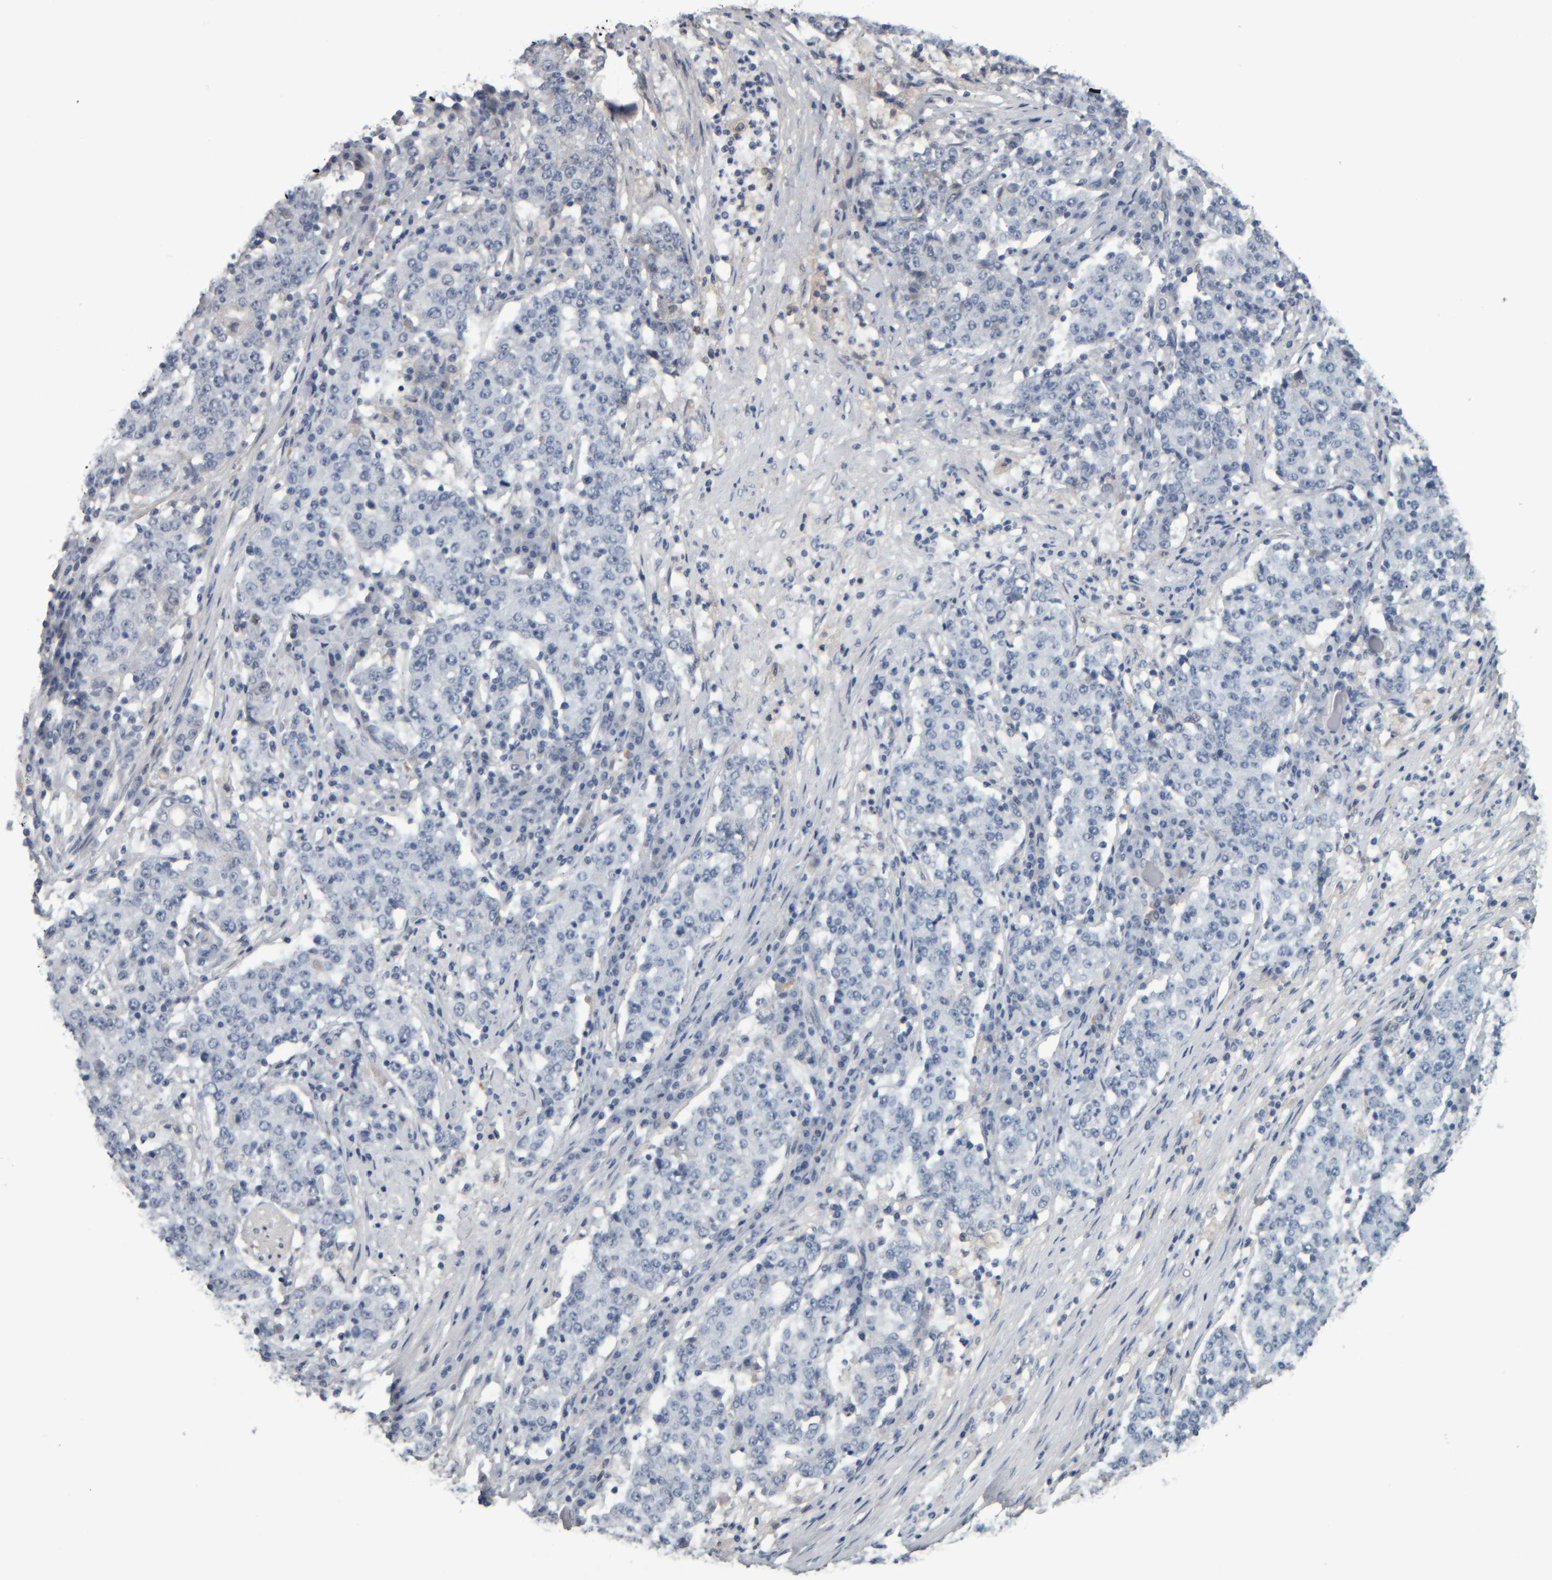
{"staining": {"intensity": "negative", "quantity": "none", "location": "none"}, "tissue": "stomach cancer", "cell_type": "Tumor cells", "image_type": "cancer", "snomed": [{"axis": "morphology", "description": "Adenocarcinoma, NOS"}, {"axis": "topography", "description": "Stomach"}], "caption": "Protein analysis of stomach adenocarcinoma displays no significant positivity in tumor cells.", "gene": "CAVIN4", "patient": {"sex": "male", "age": 59}}